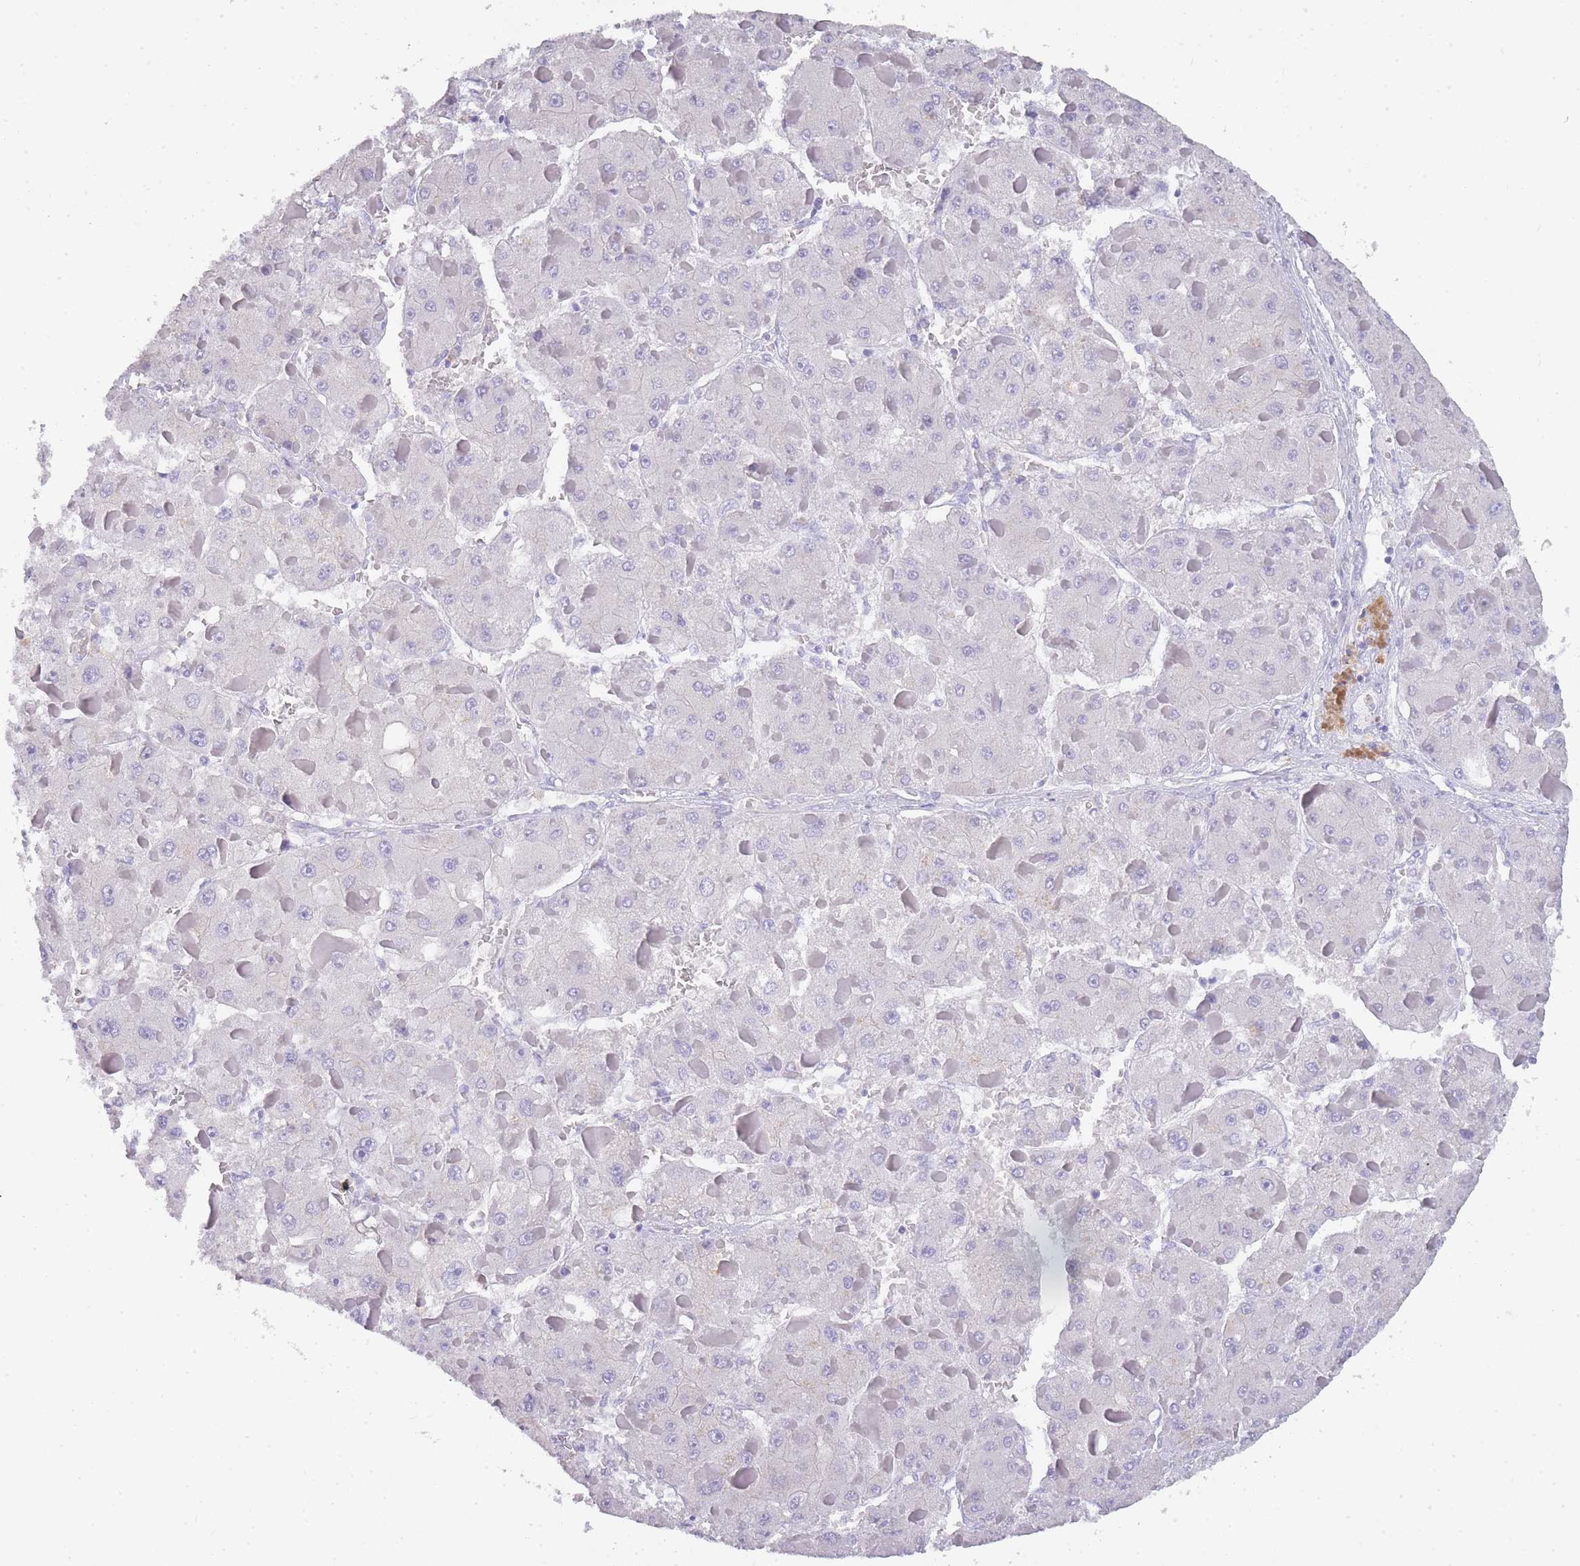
{"staining": {"intensity": "negative", "quantity": "none", "location": "none"}, "tissue": "liver cancer", "cell_type": "Tumor cells", "image_type": "cancer", "snomed": [{"axis": "morphology", "description": "Carcinoma, Hepatocellular, NOS"}, {"axis": "topography", "description": "Liver"}], "caption": "This is an immunohistochemistry (IHC) image of human liver hepatocellular carcinoma. There is no staining in tumor cells.", "gene": "TCP11", "patient": {"sex": "female", "age": 73}}